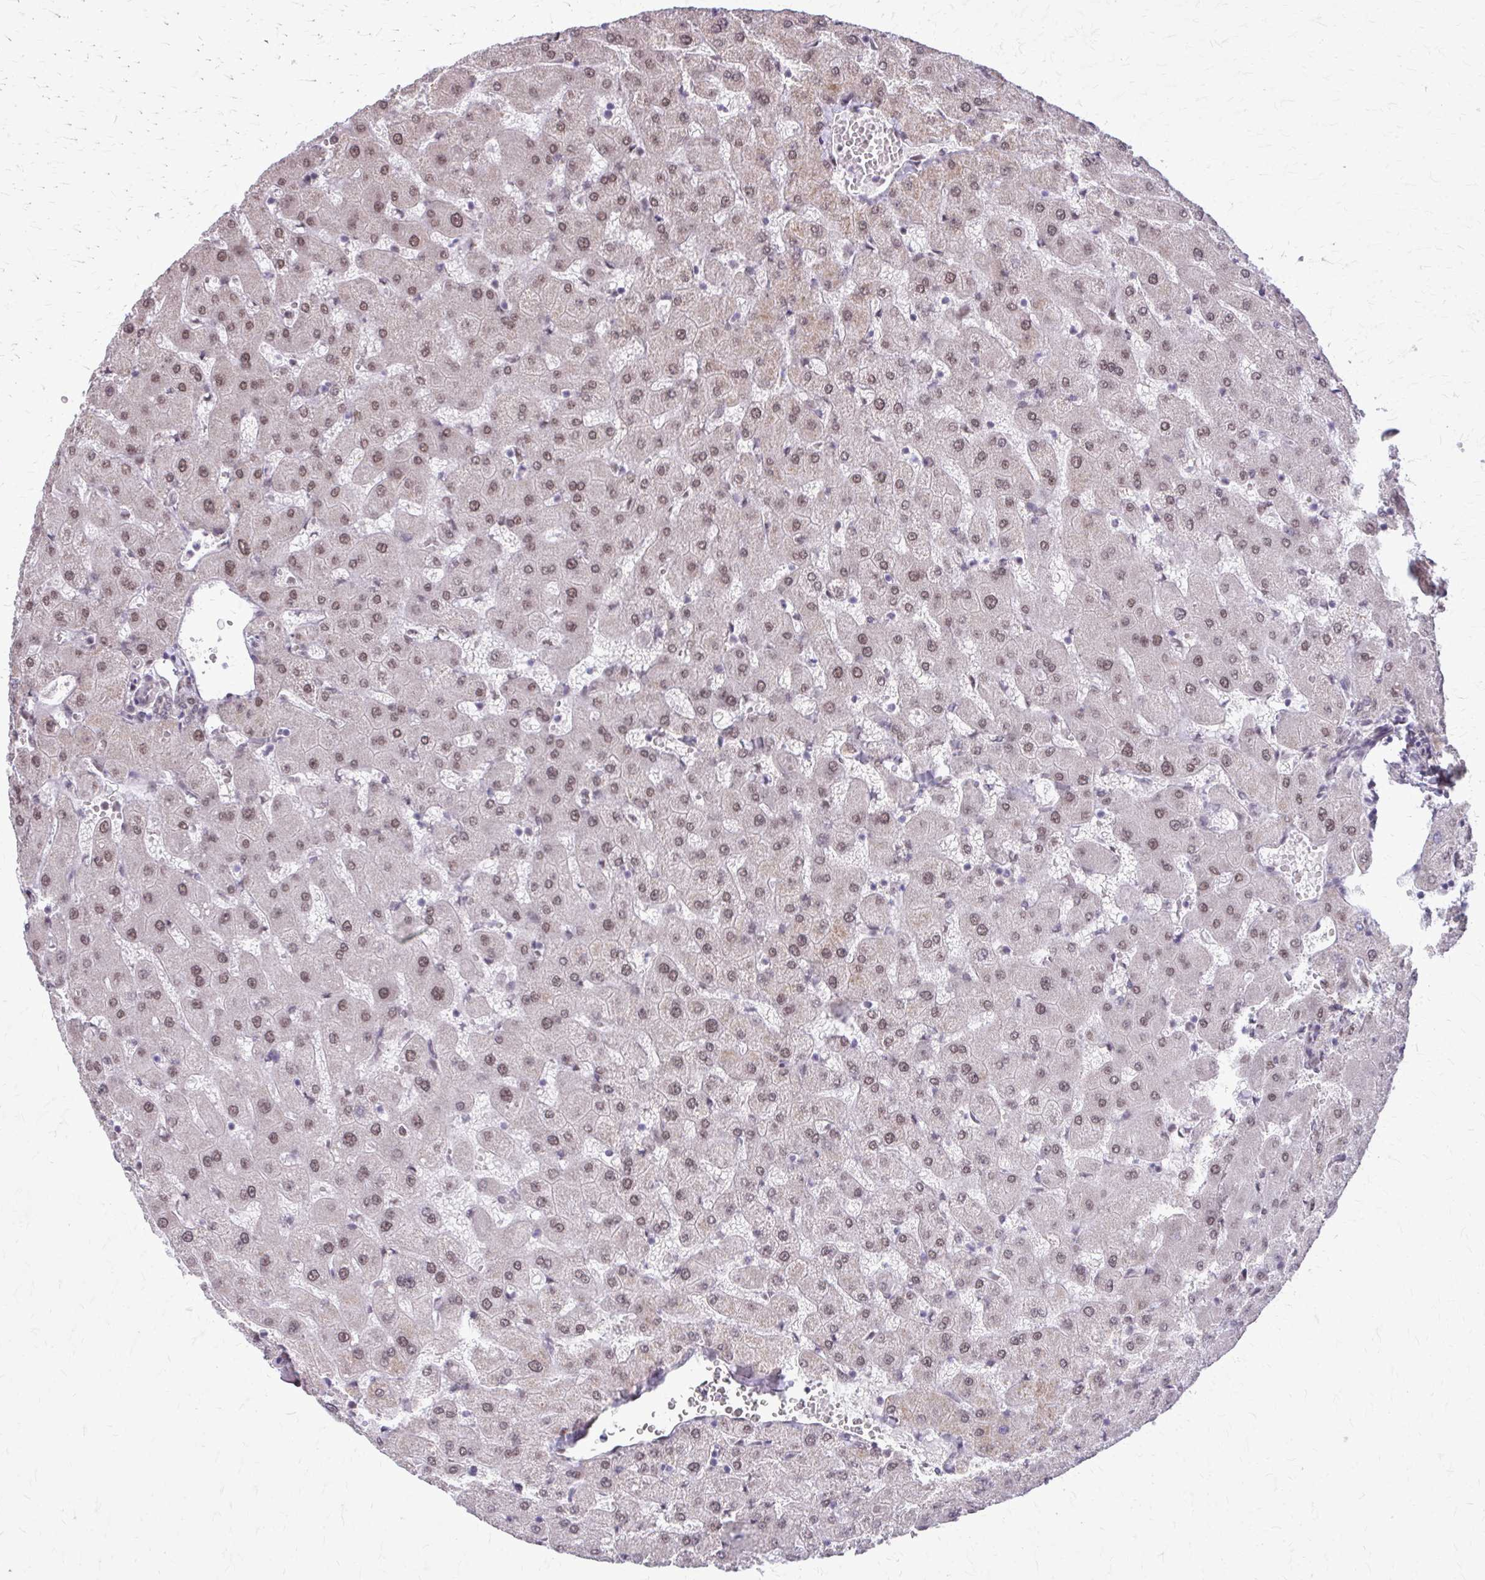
{"staining": {"intensity": "moderate", "quantity": ">75%", "location": "nuclear"}, "tissue": "liver", "cell_type": "Cholangiocytes", "image_type": "normal", "snomed": [{"axis": "morphology", "description": "Normal tissue, NOS"}, {"axis": "topography", "description": "Liver"}], "caption": "Liver stained with DAB immunohistochemistry demonstrates medium levels of moderate nuclear expression in about >75% of cholangiocytes. The protein is stained brown, and the nuclei are stained in blue (DAB (3,3'-diaminobenzidine) IHC with brightfield microscopy, high magnification).", "gene": "TTF1", "patient": {"sex": "female", "age": 63}}